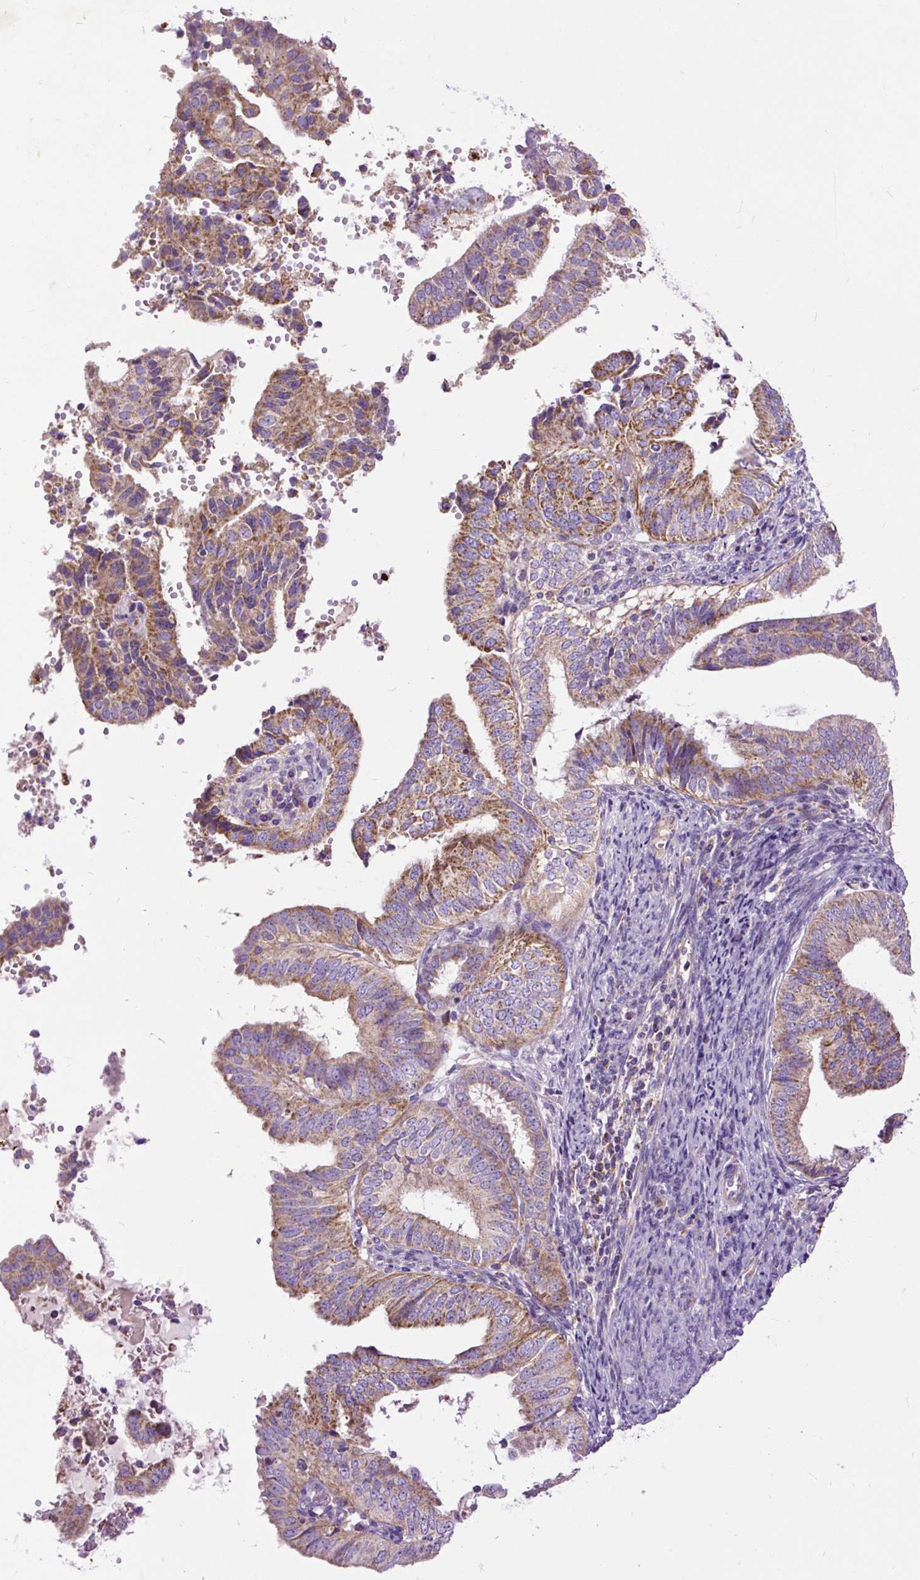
{"staining": {"intensity": "moderate", "quantity": ">75%", "location": "cytoplasmic/membranous"}, "tissue": "endometrial cancer", "cell_type": "Tumor cells", "image_type": "cancer", "snomed": [{"axis": "morphology", "description": "Adenocarcinoma, NOS"}, {"axis": "topography", "description": "Endometrium"}], "caption": "A histopathology image showing moderate cytoplasmic/membranous expression in about >75% of tumor cells in endometrial cancer (adenocarcinoma), as visualized by brown immunohistochemical staining.", "gene": "TOMM40", "patient": {"sex": "female", "age": 58}}